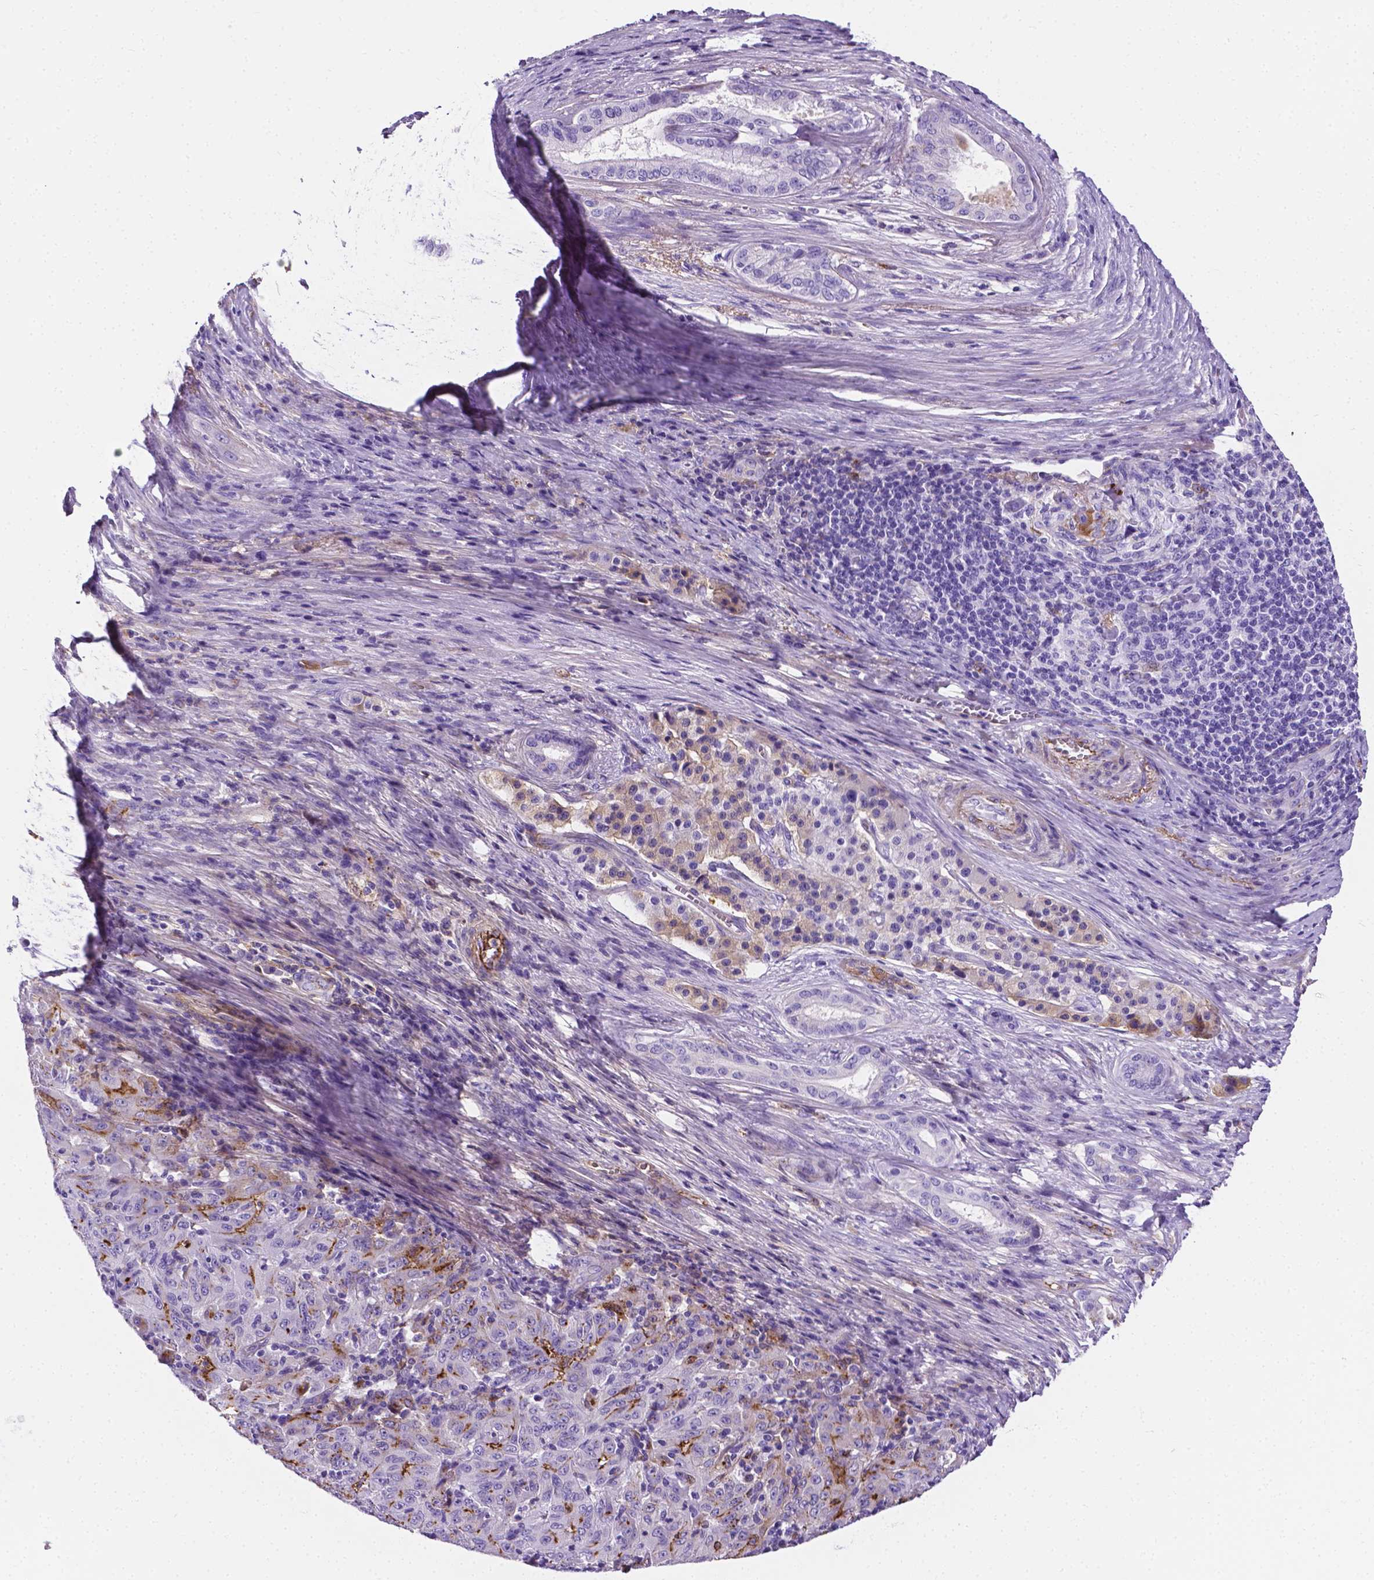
{"staining": {"intensity": "strong", "quantity": "<25%", "location": "cytoplasmic/membranous"}, "tissue": "pancreatic cancer", "cell_type": "Tumor cells", "image_type": "cancer", "snomed": [{"axis": "morphology", "description": "Adenocarcinoma, NOS"}, {"axis": "topography", "description": "Pancreas"}], "caption": "Strong cytoplasmic/membranous staining is appreciated in about <25% of tumor cells in pancreatic adenocarcinoma.", "gene": "APOE", "patient": {"sex": "male", "age": 63}}